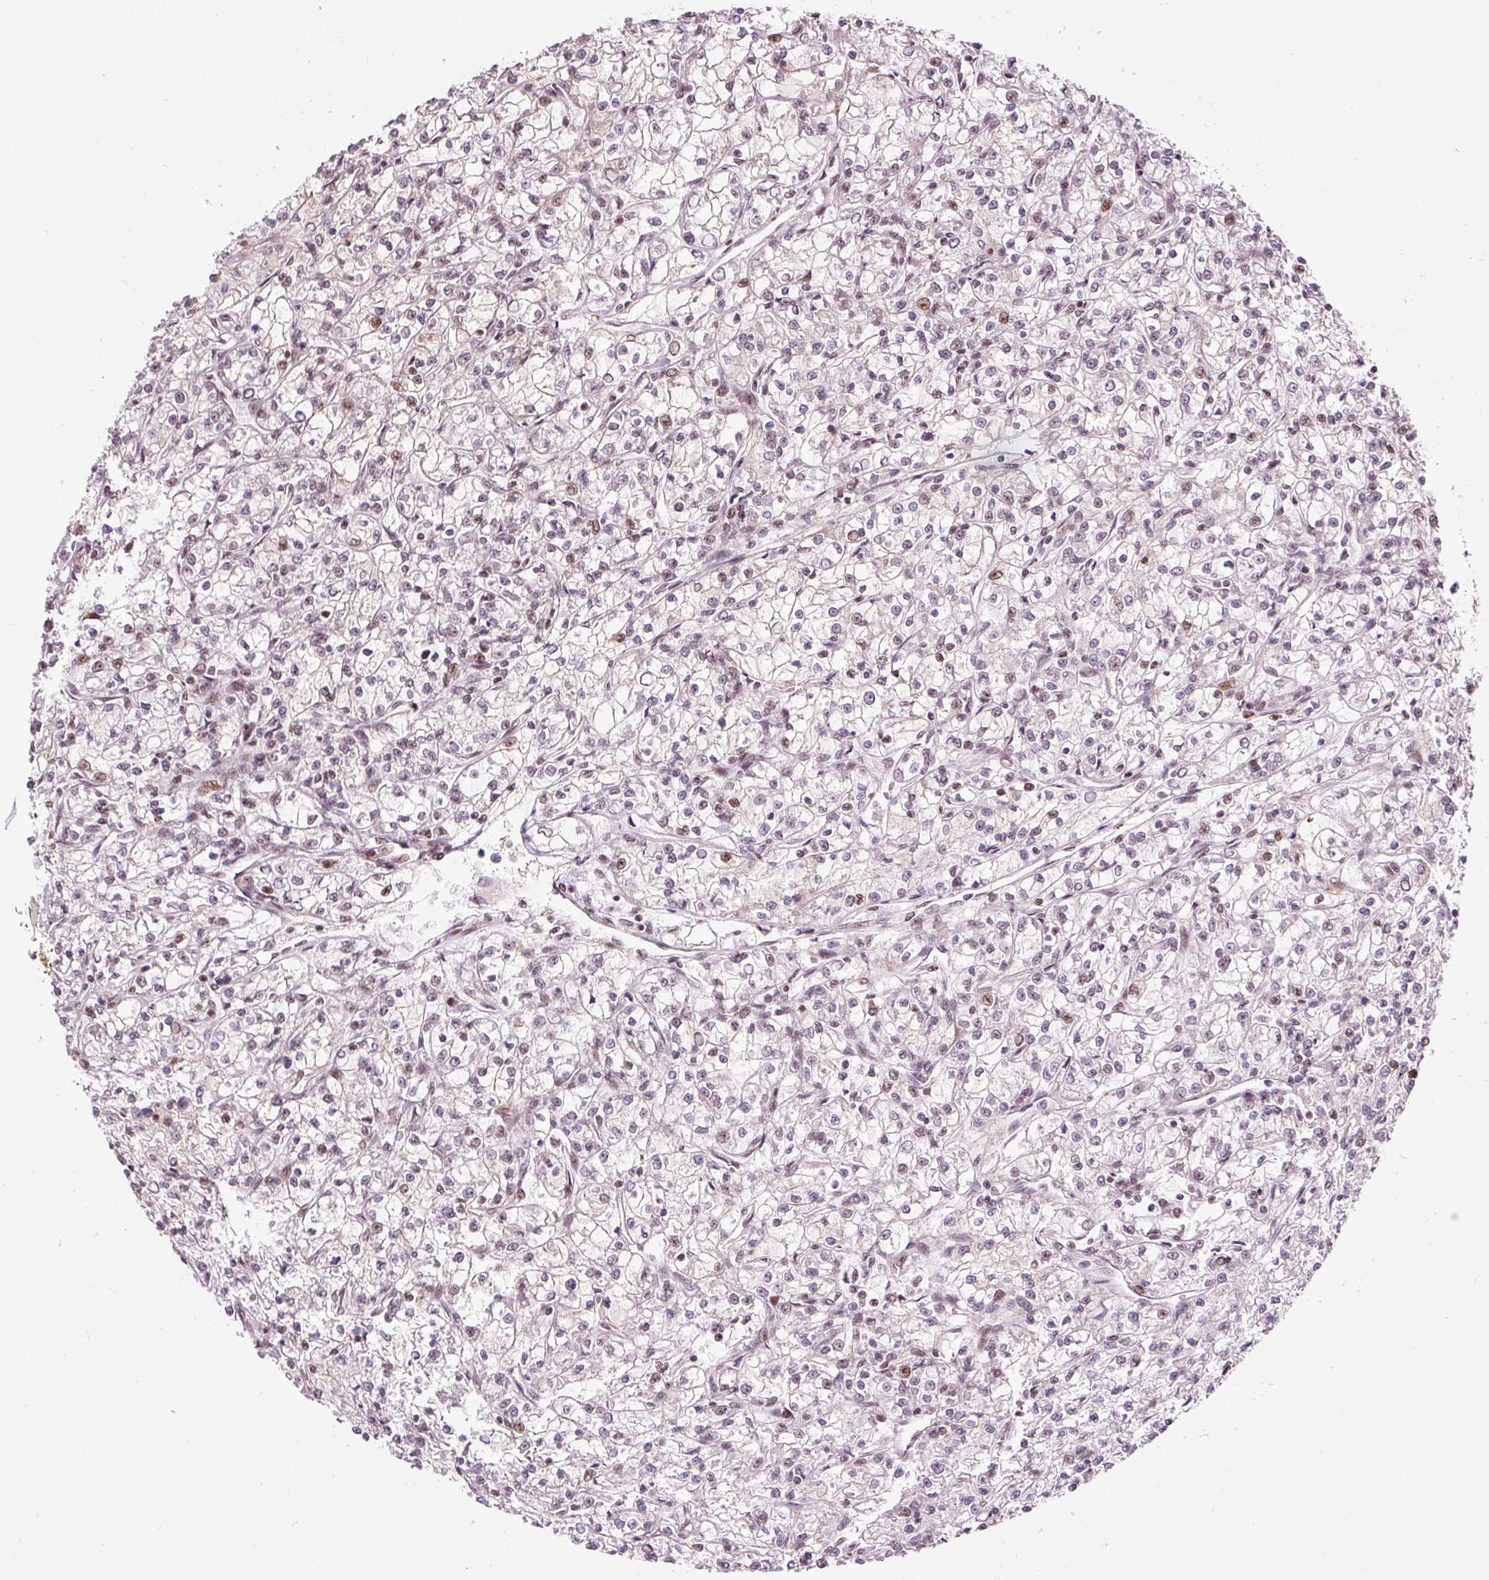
{"staining": {"intensity": "moderate", "quantity": "<25%", "location": "nuclear"}, "tissue": "renal cancer", "cell_type": "Tumor cells", "image_type": "cancer", "snomed": [{"axis": "morphology", "description": "Adenocarcinoma, NOS"}, {"axis": "topography", "description": "Kidney"}], "caption": "Brown immunohistochemical staining in adenocarcinoma (renal) shows moderate nuclear positivity in about <25% of tumor cells. (IHC, brightfield microscopy, high magnification).", "gene": "HNRNPC", "patient": {"sex": "female", "age": 59}}